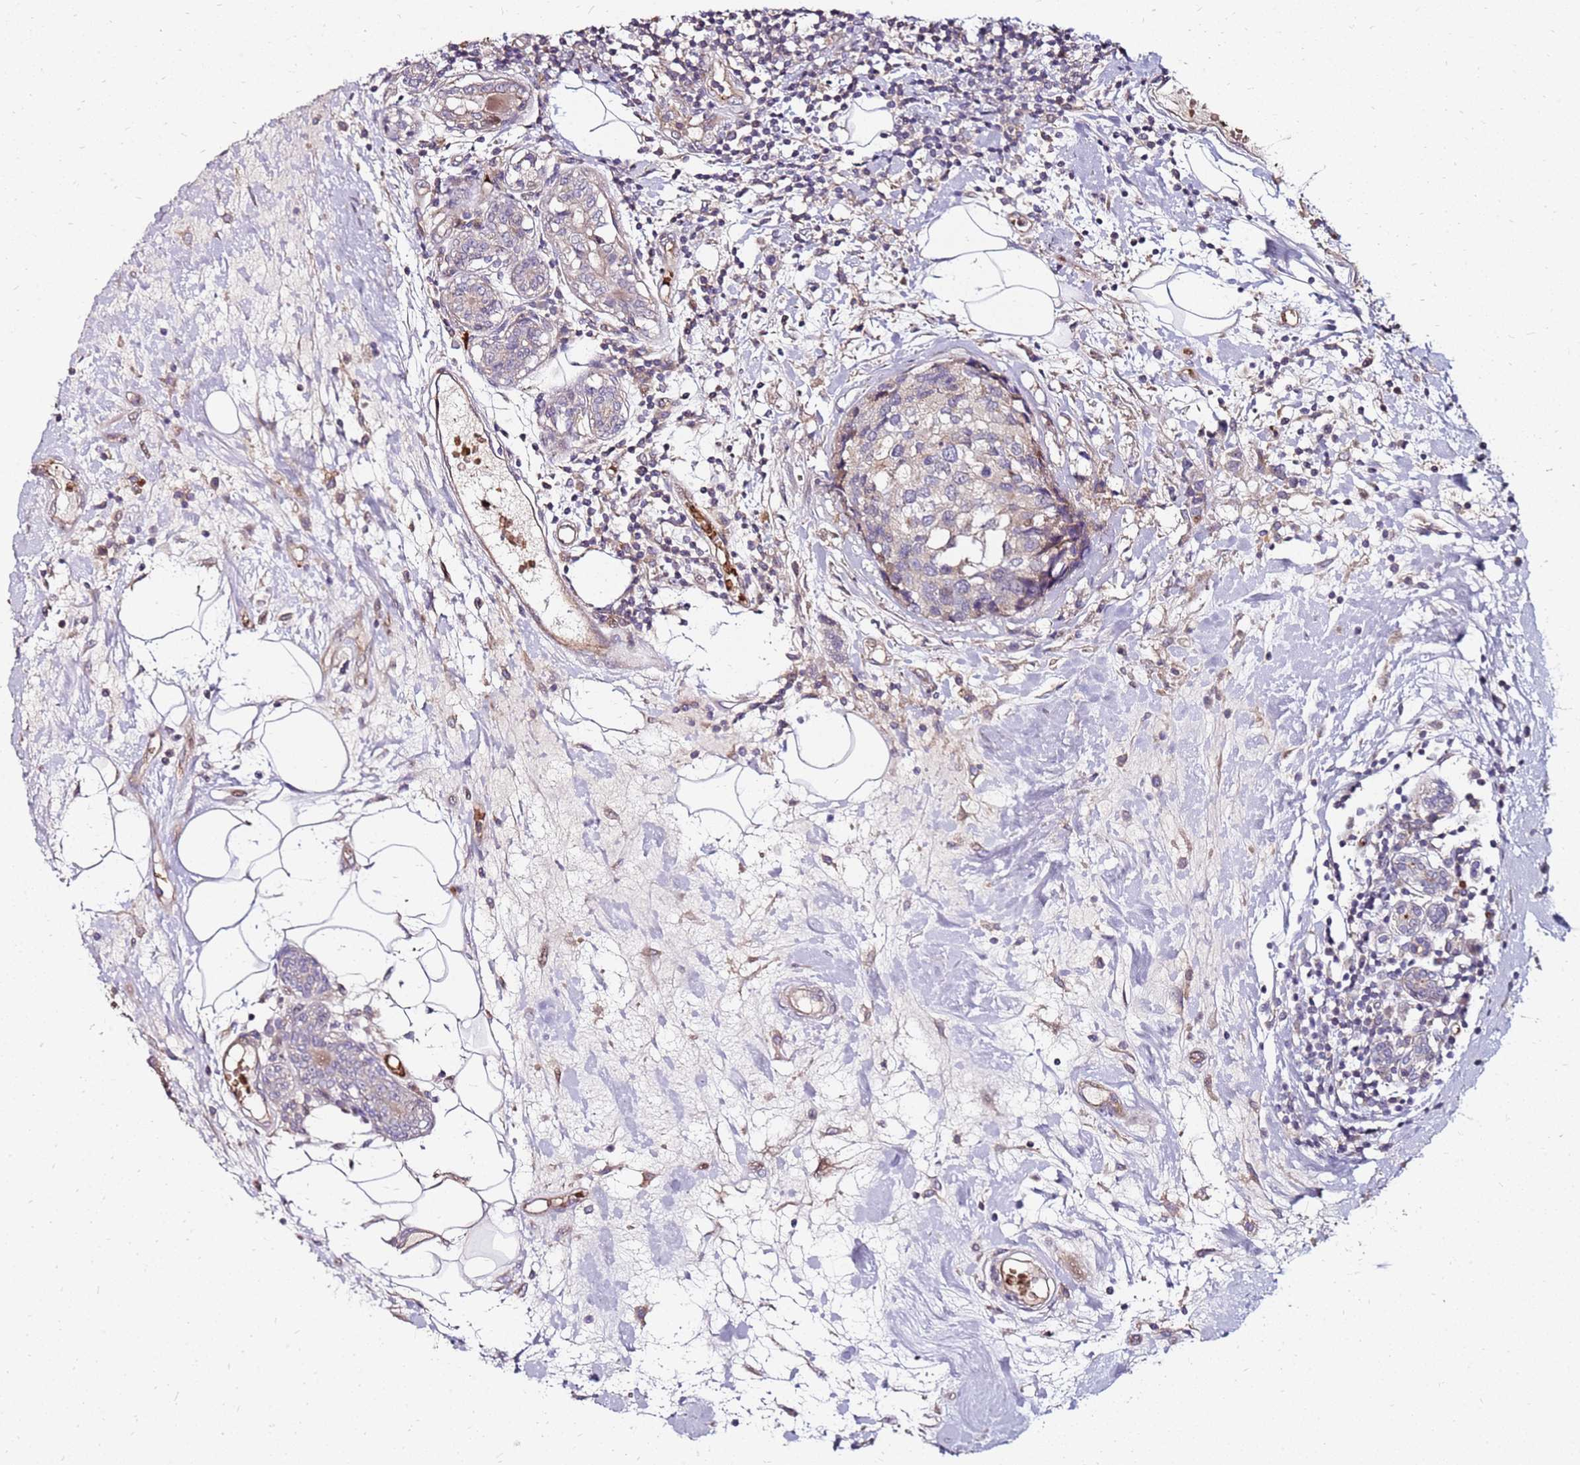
{"staining": {"intensity": "negative", "quantity": "none", "location": "none"}, "tissue": "breast cancer", "cell_type": "Tumor cells", "image_type": "cancer", "snomed": [{"axis": "morphology", "description": "Lobular carcinoma"}, {"axis": "topography", "description": "Breast"}], "caption": "Tumor cells are negative for brown protein staining in breast cancer (lobular carcinoma). The staining is performed using DAB (3,3'-diaminobenzidine) brown chromogen with nuclei counter-stained in using hematoxylin.", "gene": "RNF11", "patient": {"sex": "female", "age": 59}}